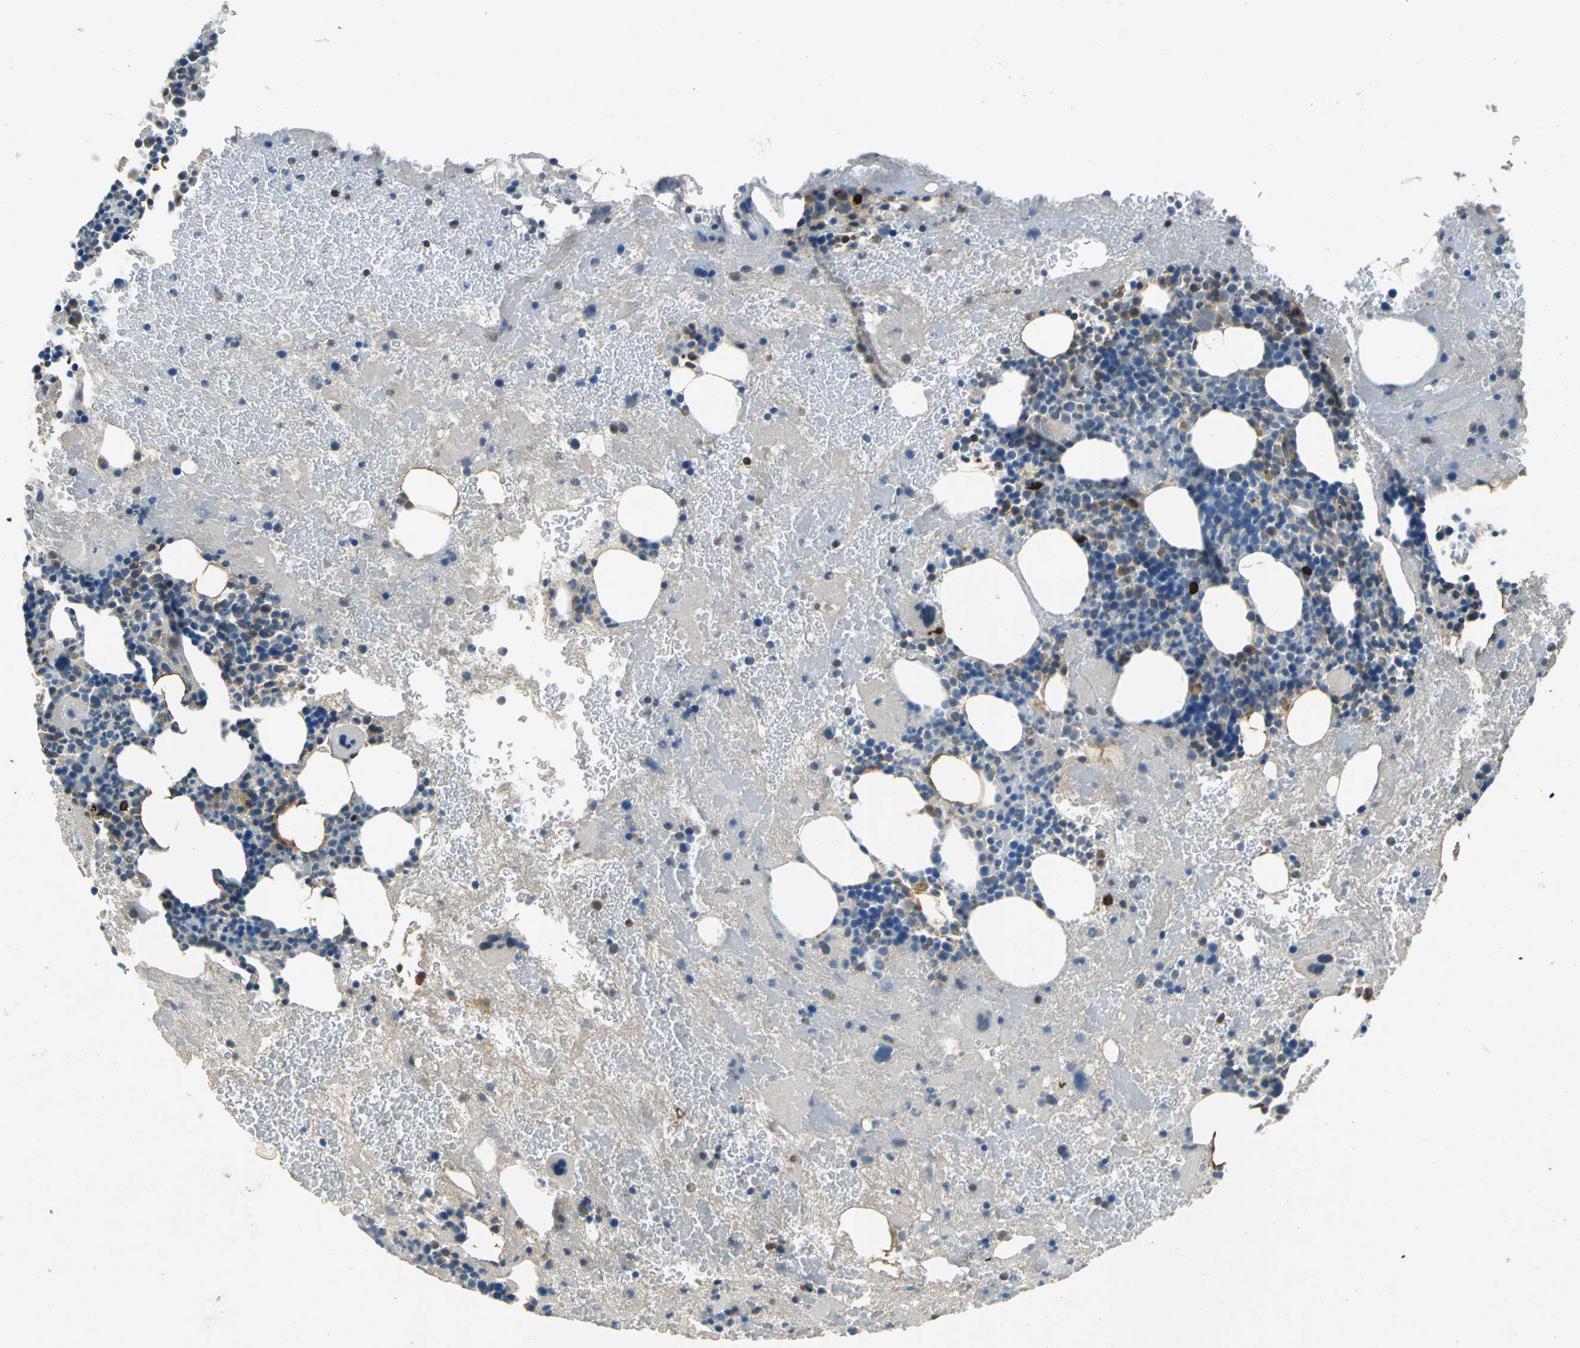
{"staining": {"intensity": "moderate", "quantity": "25%-75%", "location": "cytoplasmic/membranous"}, "tissue": "bone marrow", "cell_type": "Hematopoietic cells", "image_type": "normal", "snomed": [{"axis": "morphology", "description": "Normal tissue, NOS"}, {"axis": "topography", "description": "Bone marrow"}], "caption": "This is a micrograph of immunohistochemistry staining of benign bone marrow, which shows moderate positivity in the cytoplasmic/membranous of hematopoietic cells.", "gene": "SLC19A2", "patient": {"sex": "male", "age": 76}}